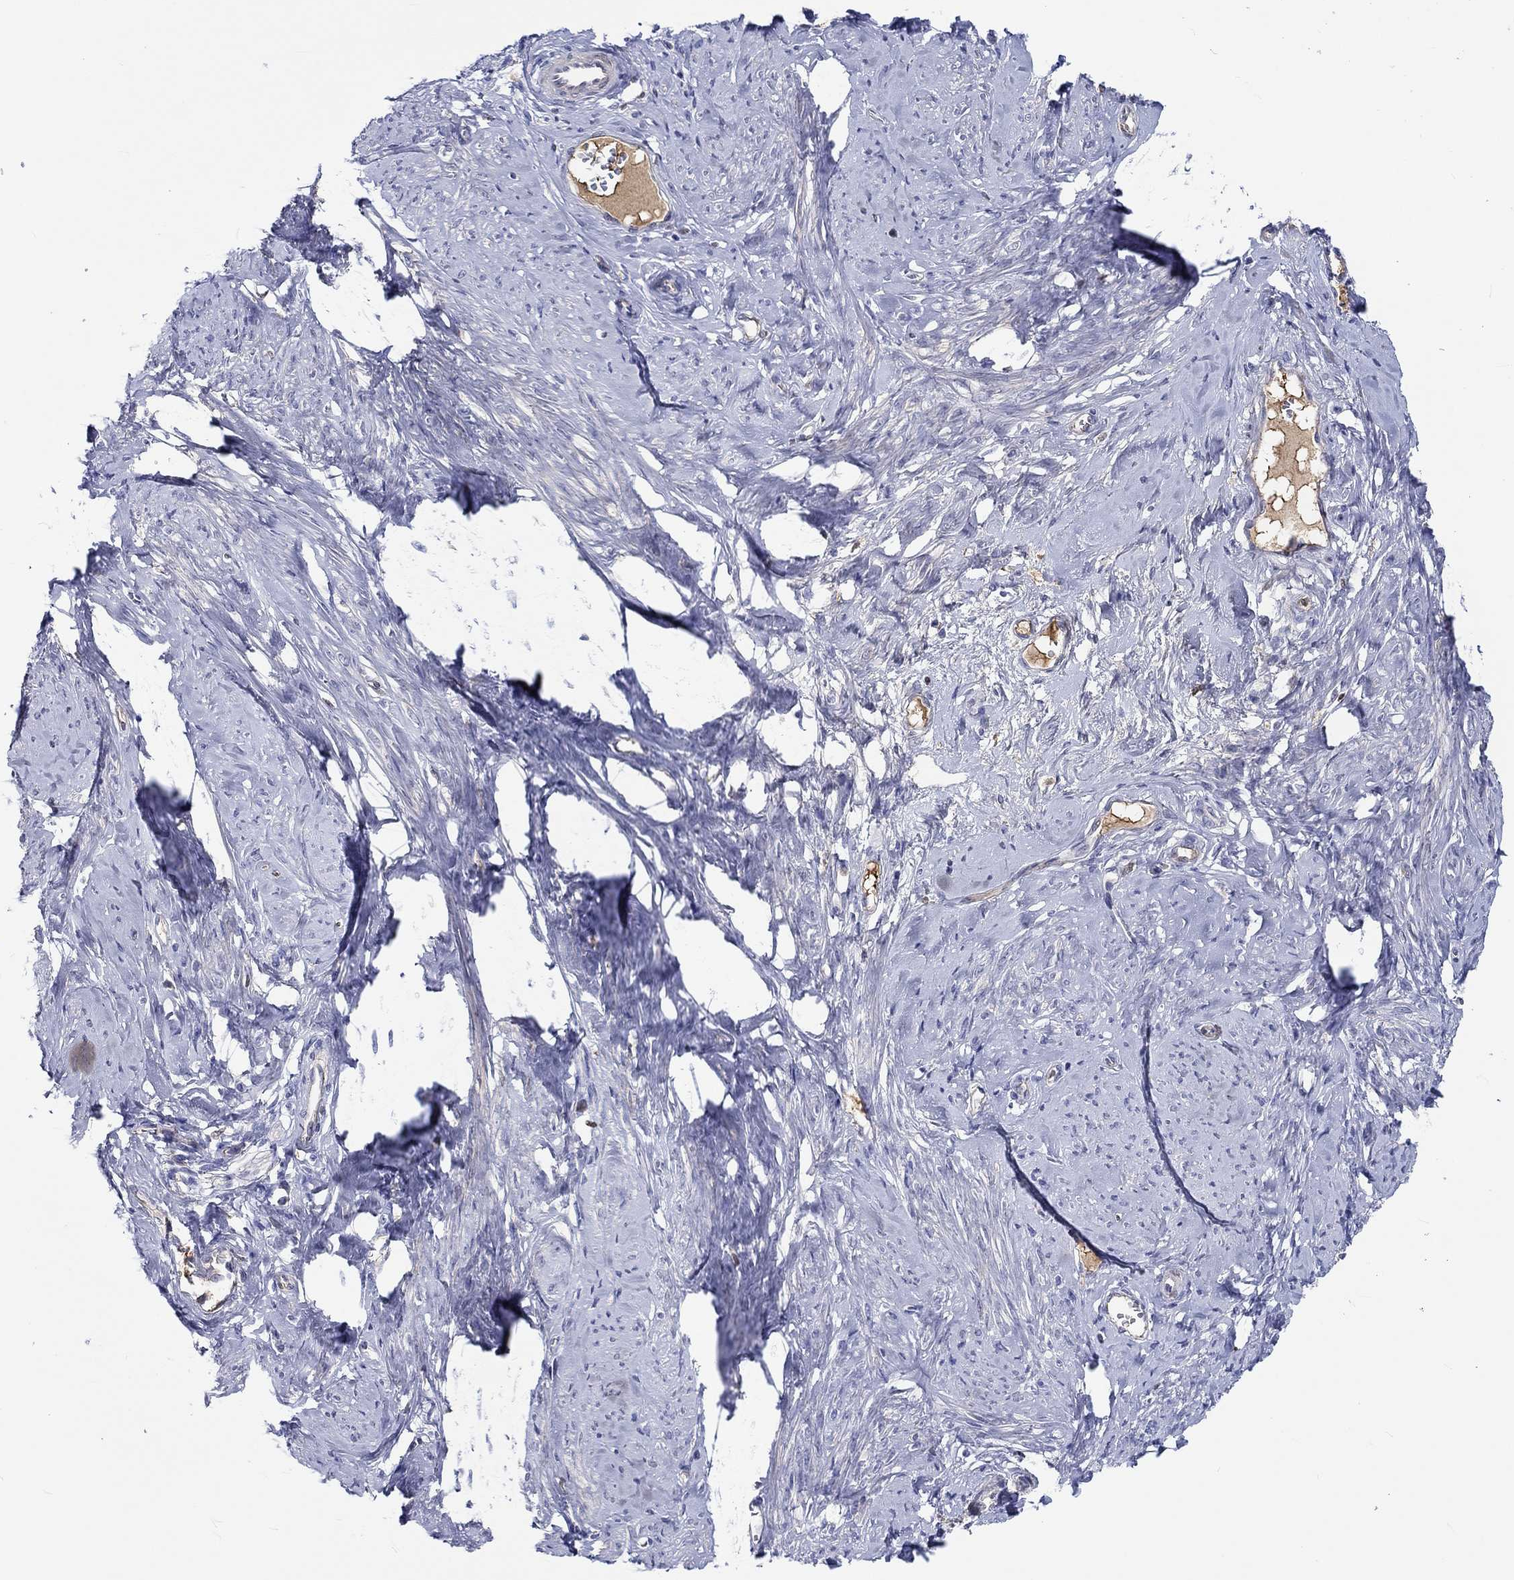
{"staining": {"intensity": "negative", "quantity": "none", "location": "none"}, "tissue": "smooth muscle", "cell_type": "Smooth muscle cells", "image_type": "normal", "snomed": [{"axis": "morphology", "description": "Normal tissue, NOS"}, {"axis": "topography", "description": "Smooth muscle"}], "caption": "A high-resolution micrograph shows immunohistochemistry staining of benign smooth muscle, which demonstrates no significant staining in smooth muscle cells.", "gene": "CDY1B", "patient": {"sex": "female", "age": 48}}